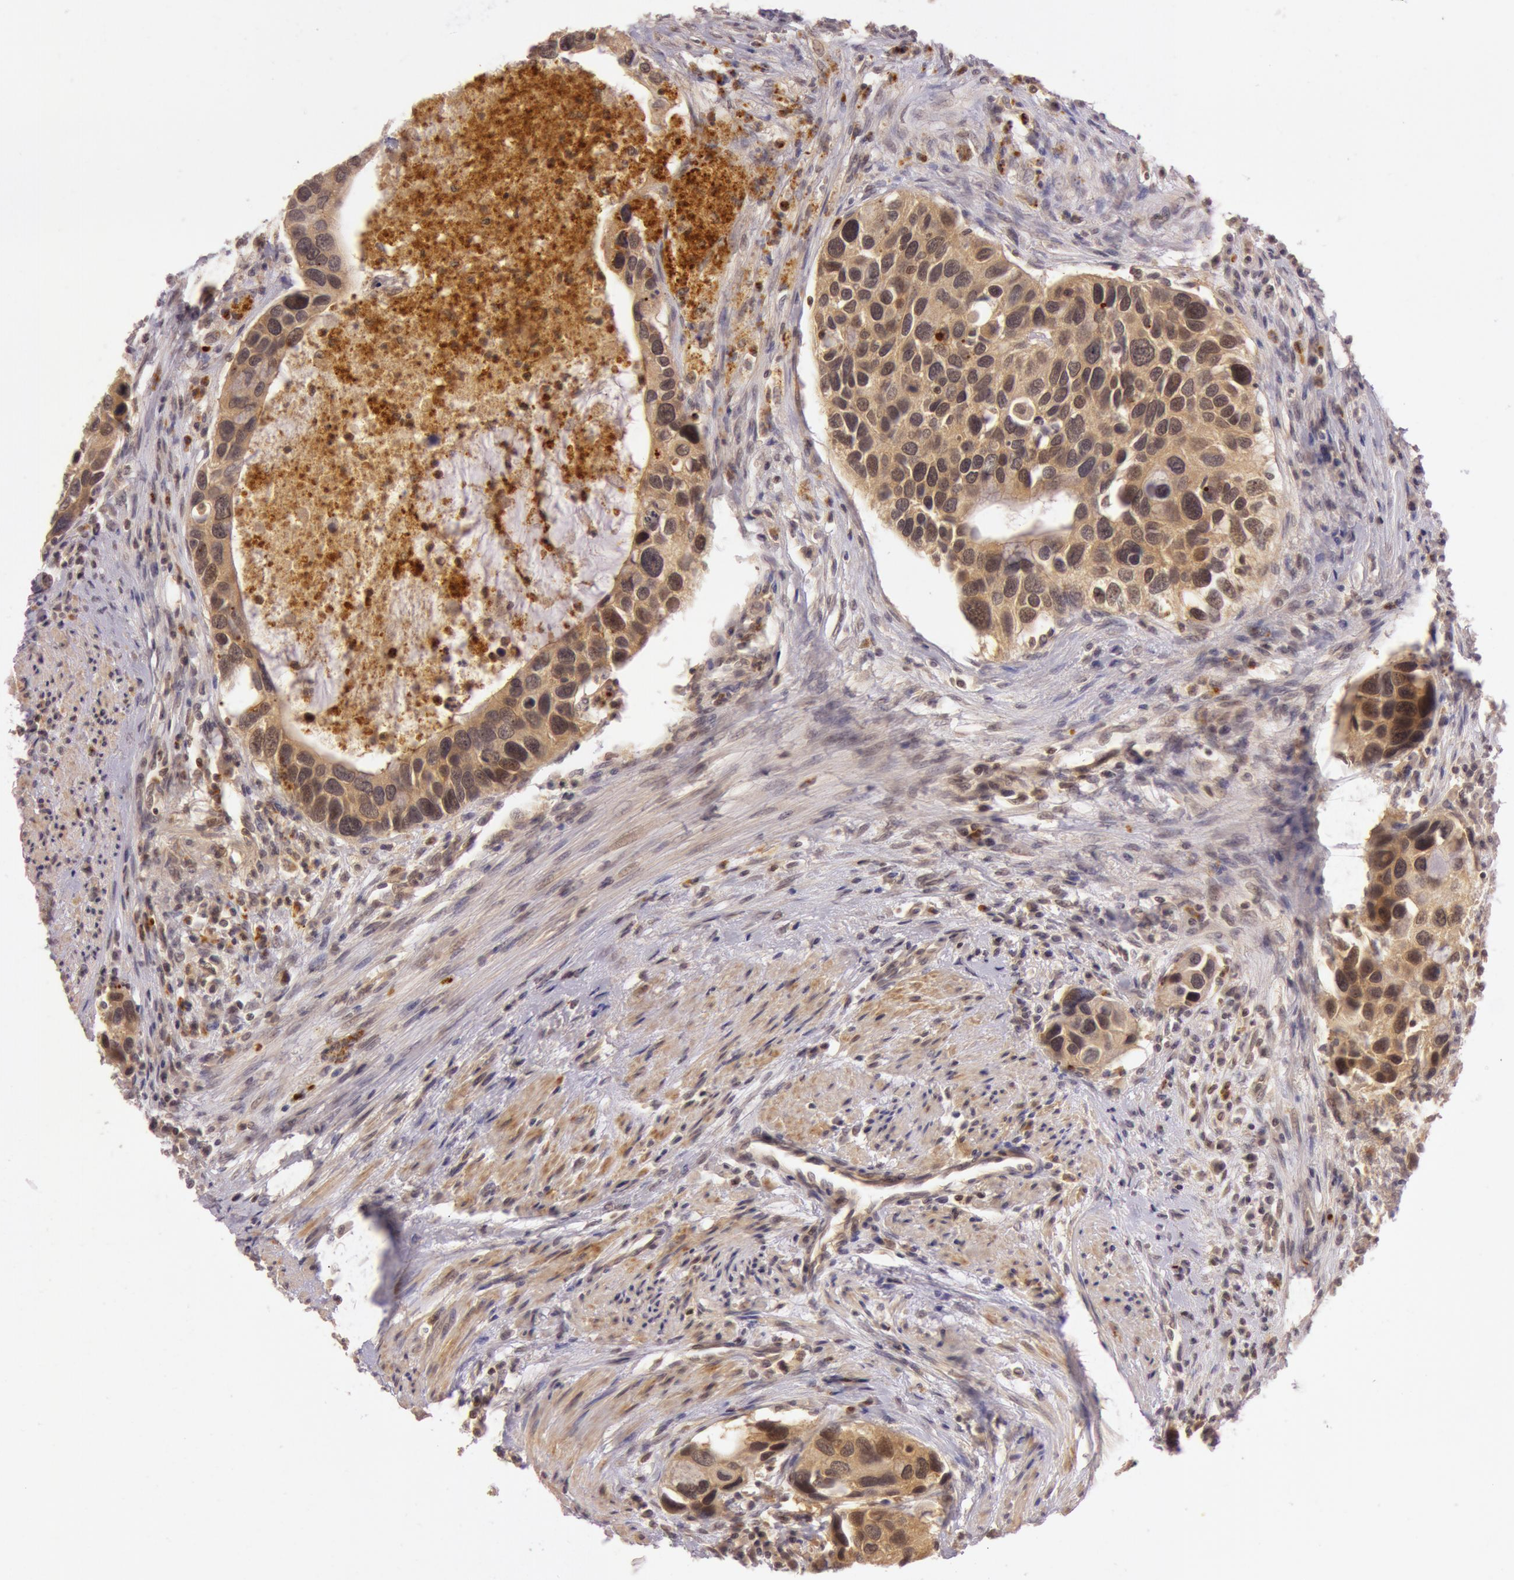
{"staining": {"intensity": "moderate", "quantity": ">75%", "location": "cytoplasmic/membranous"}, "tissue": "urothelial cancer", "cell_type": "Tumor cells", "image_type": "cancer", "snomed": [{"axis": "morphology", "description": "Urothelial carcinoma, High grade"}, {"axis": "topography", "description": "Urinary bladder"}], "caption": "Tumor cells exhibit medium levels of moderate cytoplasmic/membranous staining in approximately >75% of cells in urothelial cancer.", "gene": "ATG2B", "patient": {"sex": "male", "age": 66}}